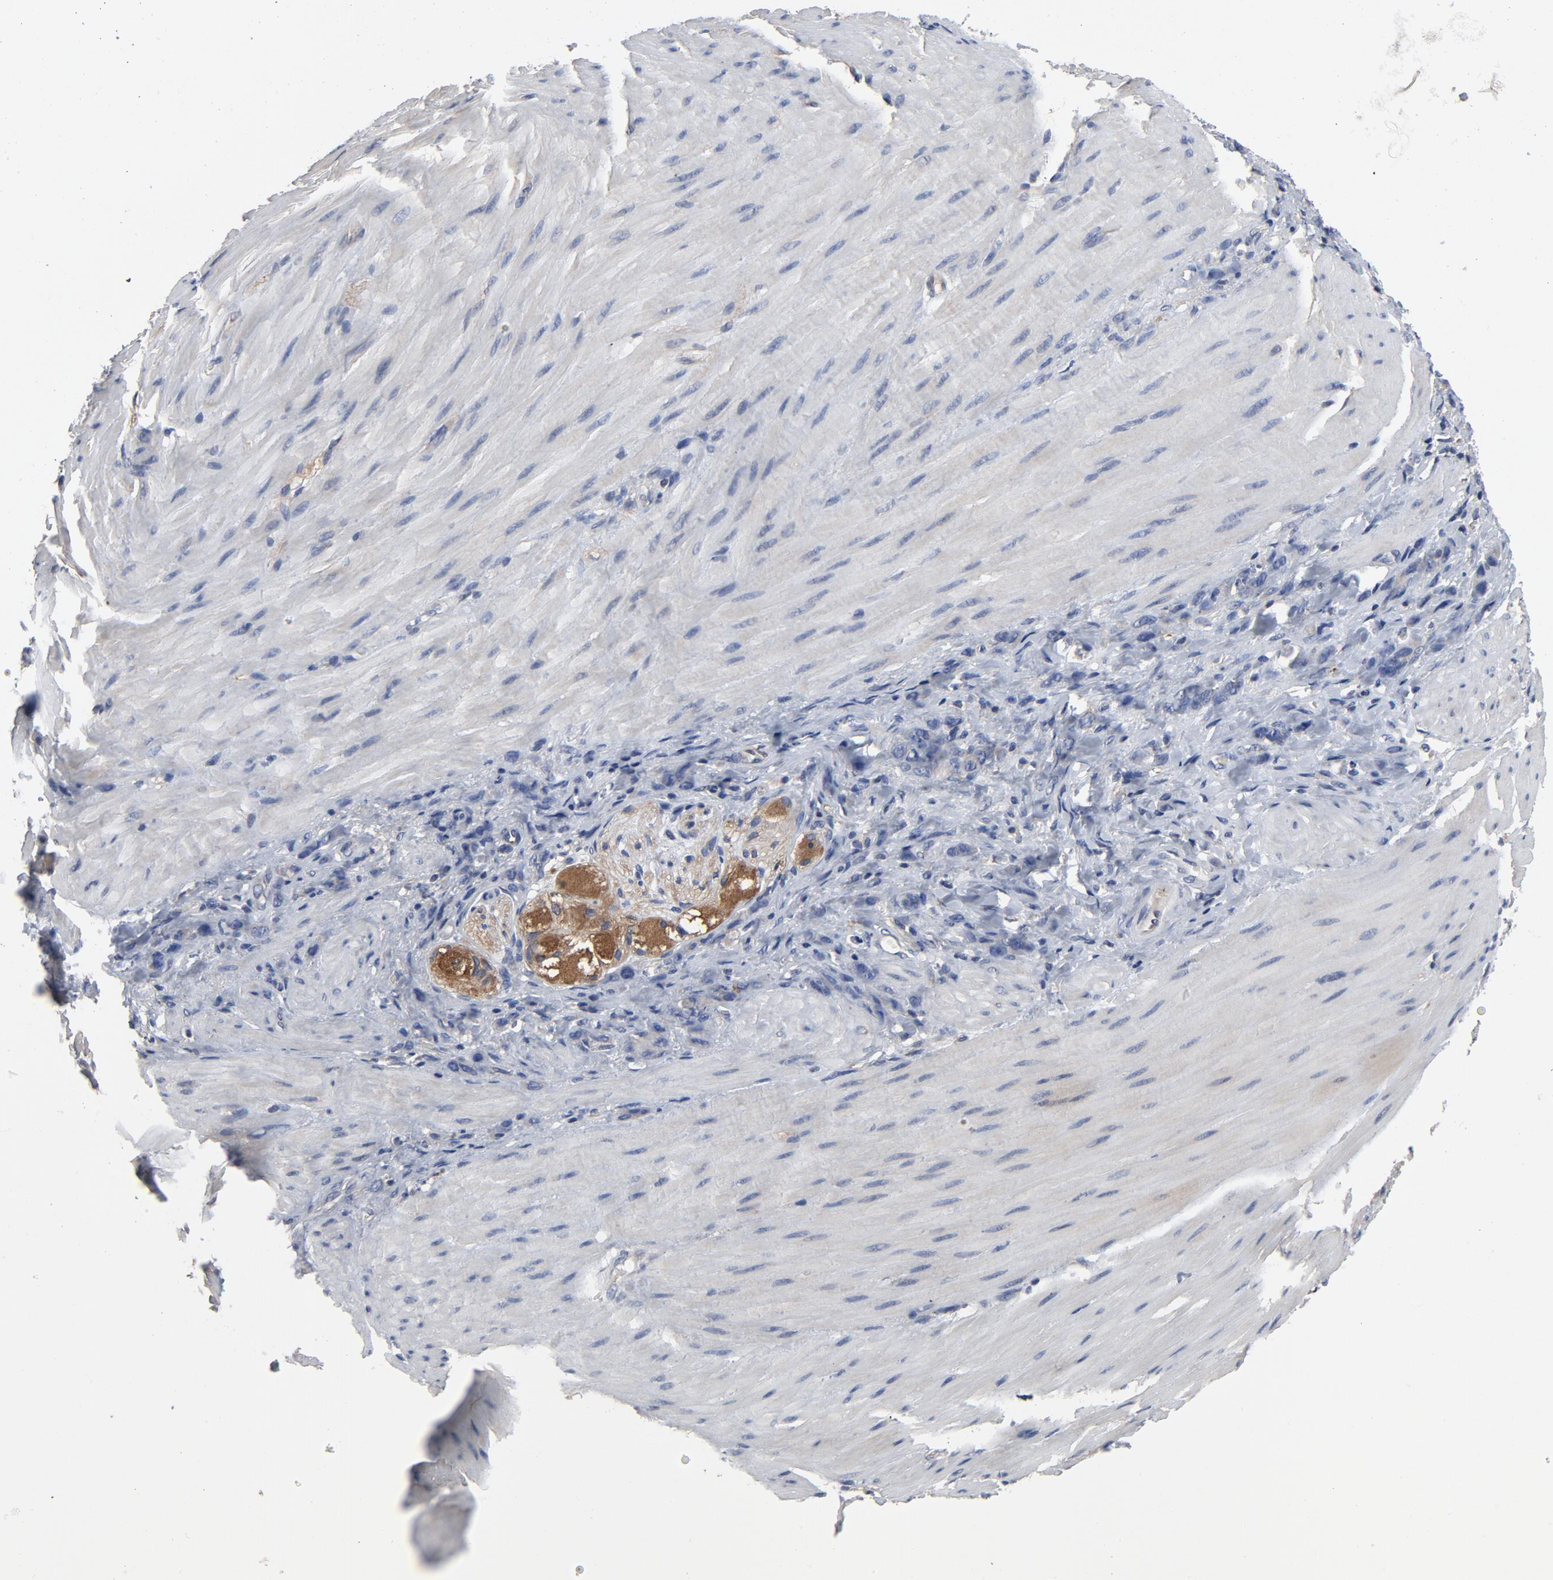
{"staining": {"intensity": "weak", "quantity": "25%-75%", "location": "cytoplasmic/membranous"}, "tissue": "stomach cancer", "cell_type": "Tumor cells", "image_type": "cancer", "snomed": [{"axis": "morphology", "description": "Normal tissue, NOS"}, {"axis": "morphology", "description": "Adenocarcinoma, NOS"}, {"axis": "topography", "description": "Stomach"}], "caption": "High-power microscopy captured an immunohistochemistry (IHC) photomicrograph of stomach cancer, revealing weak cytoplasmic/membranous positivity in approximately 25%-75% of tumor cells. (IHC, brightfield microscopy, high magnification).", "gene": "DYNLT3", "patient": {"sex": "male", "age": 82}}